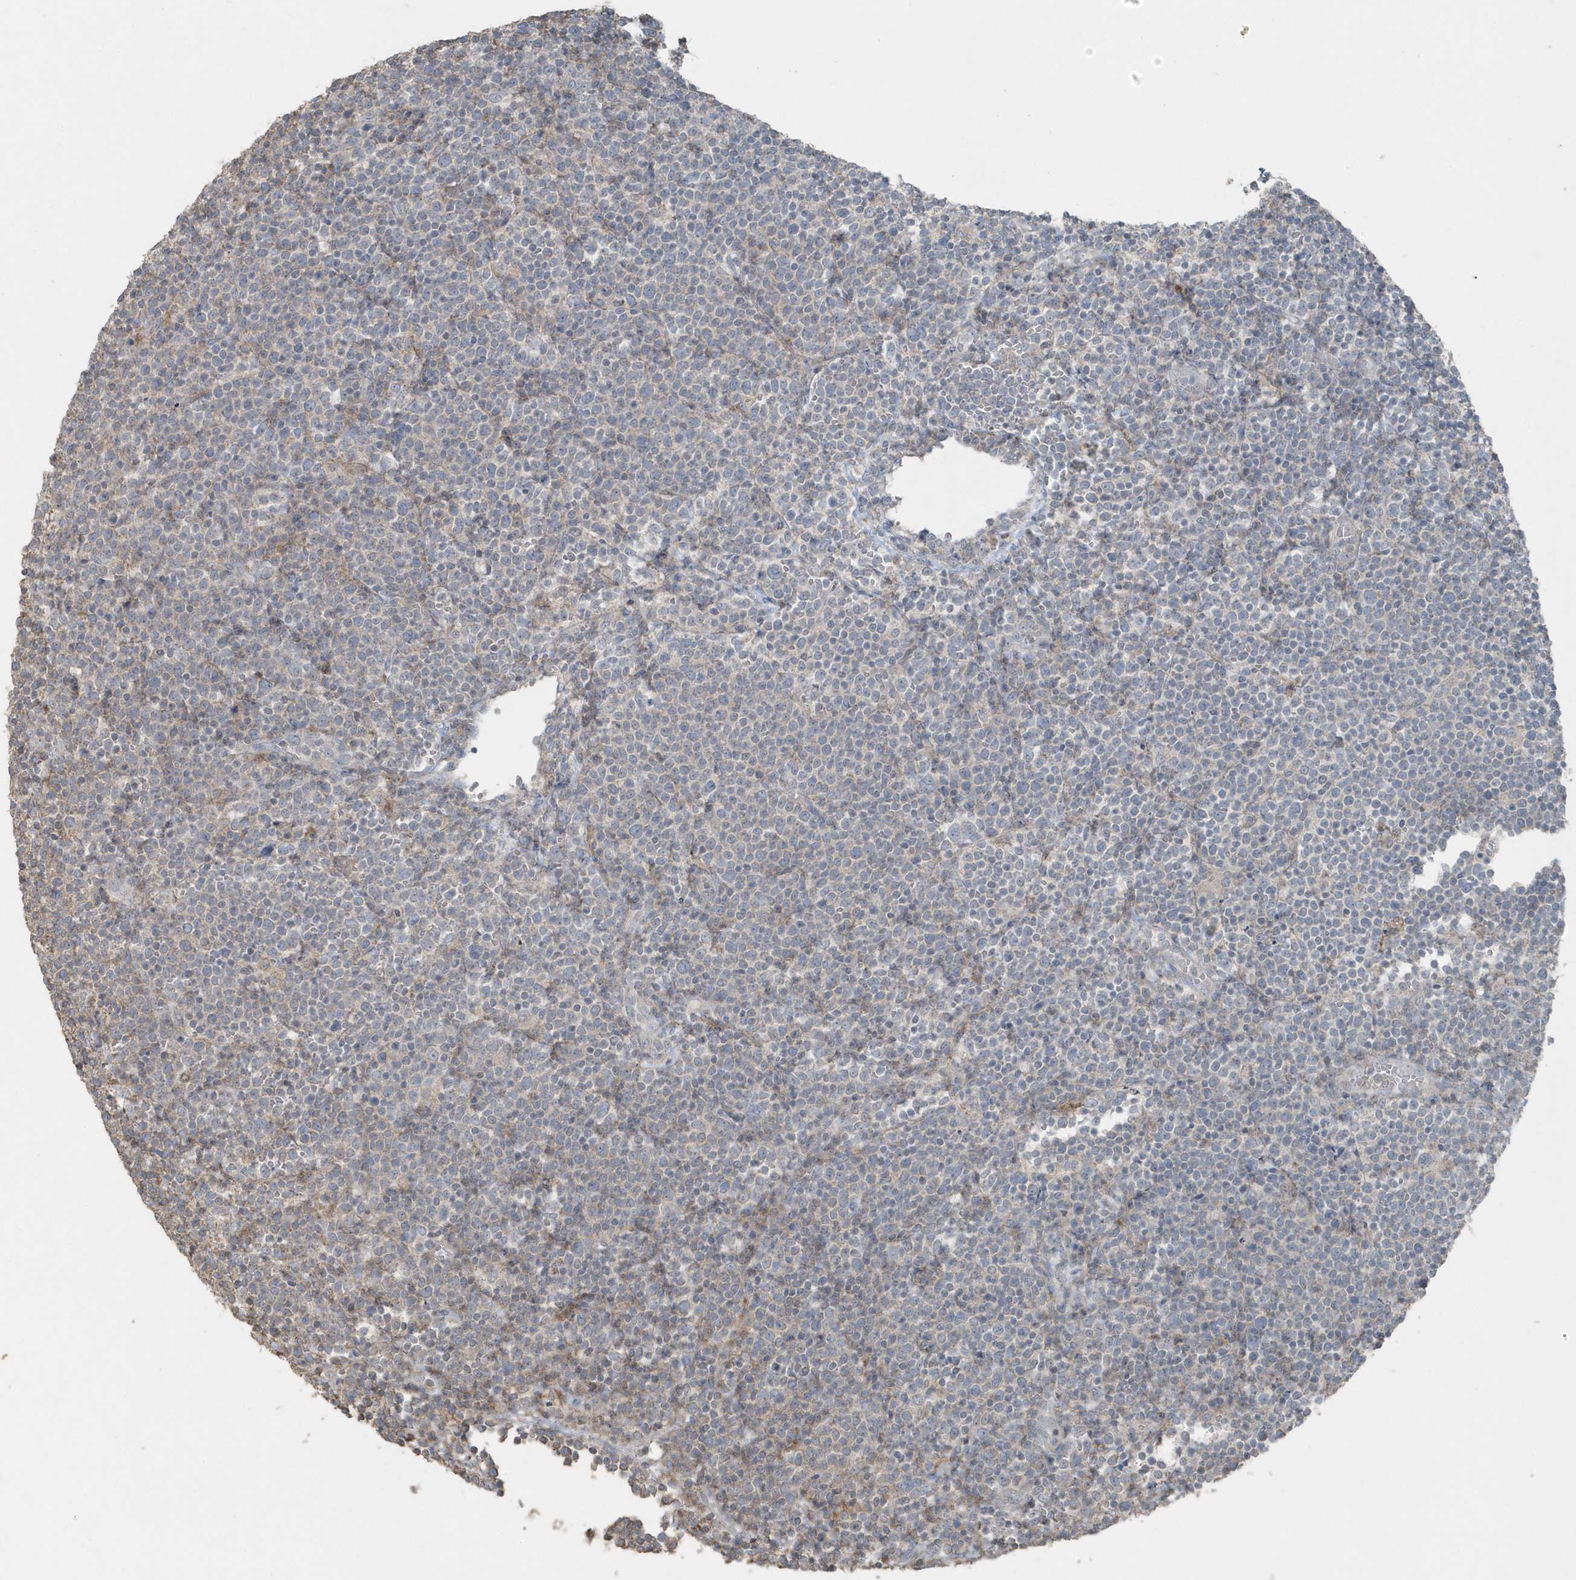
{"staining": {"intensity": "negative", "quantity": "none", "location": "none"}, "tissue": "lymphoma", "cell_type": "Tumor cells", "image_type": "cancer", "snomed": [{"axis": "morphology", "description": "Malignant lymphoma, non-Hodgkin's type, High grade"}, {"axis": "topography", "description": "Lymph node"}], "caption": "The immunohistochemistry (IHC) micrograph has no significant staining in tumor cells of high-grade malignant lymphoma, non-Hodgkin's type tissue.", "gene": "ACTC1", "patient": {"sex": "male", "age": 61}}